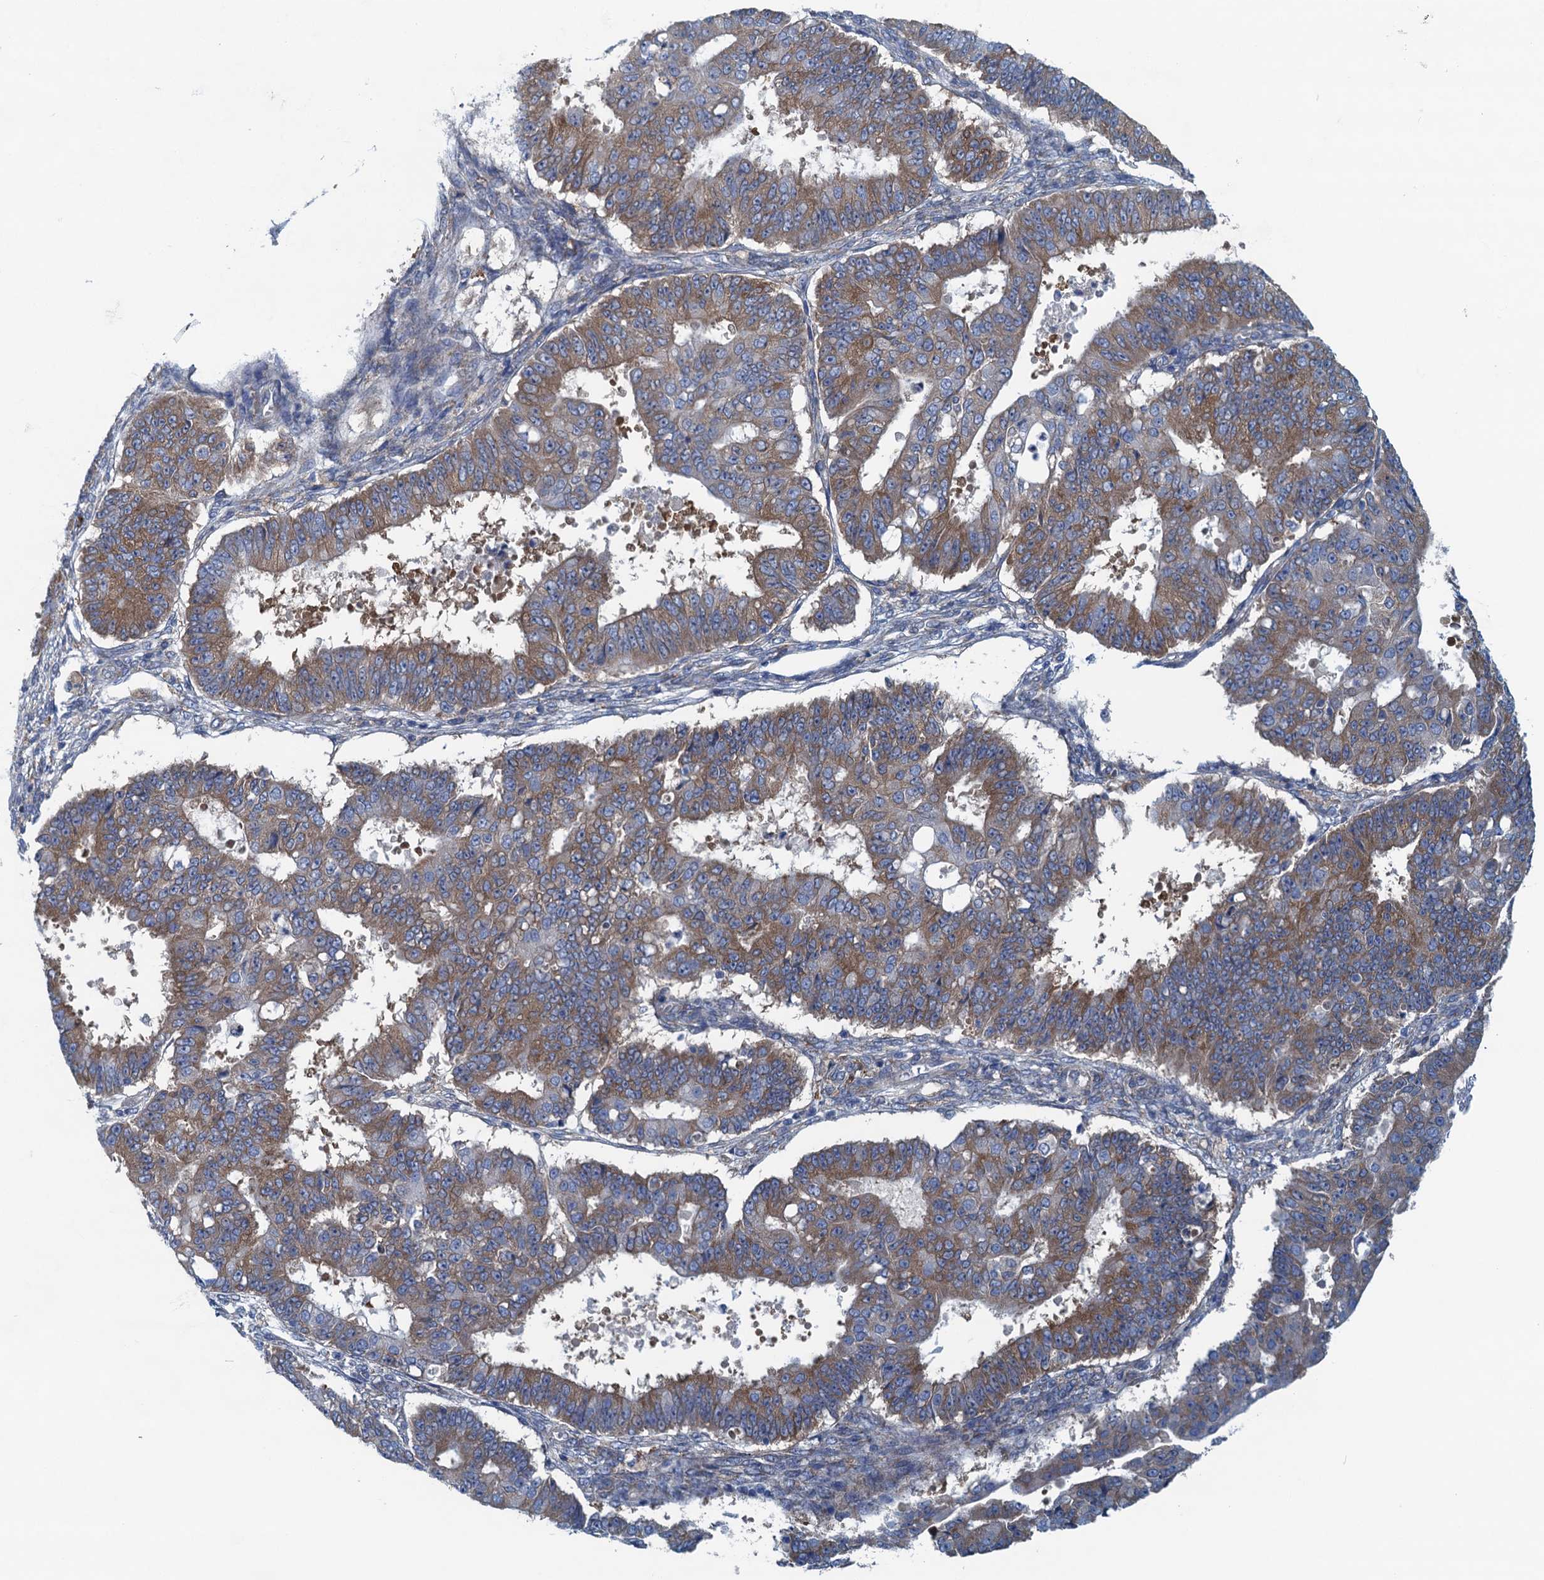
{"staining": {"intensity": "moderate", "quantity": ">75%", "location": "cytoplasmic/membranous"}, "tissue": "ovarian cancer", "cell_type": "Tumor cells", "image_type": "cancer", "snomed": [{"axis": "morphology", "description": "Carcinoma, endometroid"}, {"axis": "topography", "description": "Appendix"}, {"axis": "topography", "description": "Ovary"}], "caption": "The photomicrograph reveals a brown stain indicating the presence of a protein in the cytoplasmic/membranous of tumor cells in ovarian cancer.", "gene": "MYDGF", "patient": {"sex": "female", "age": 42}}